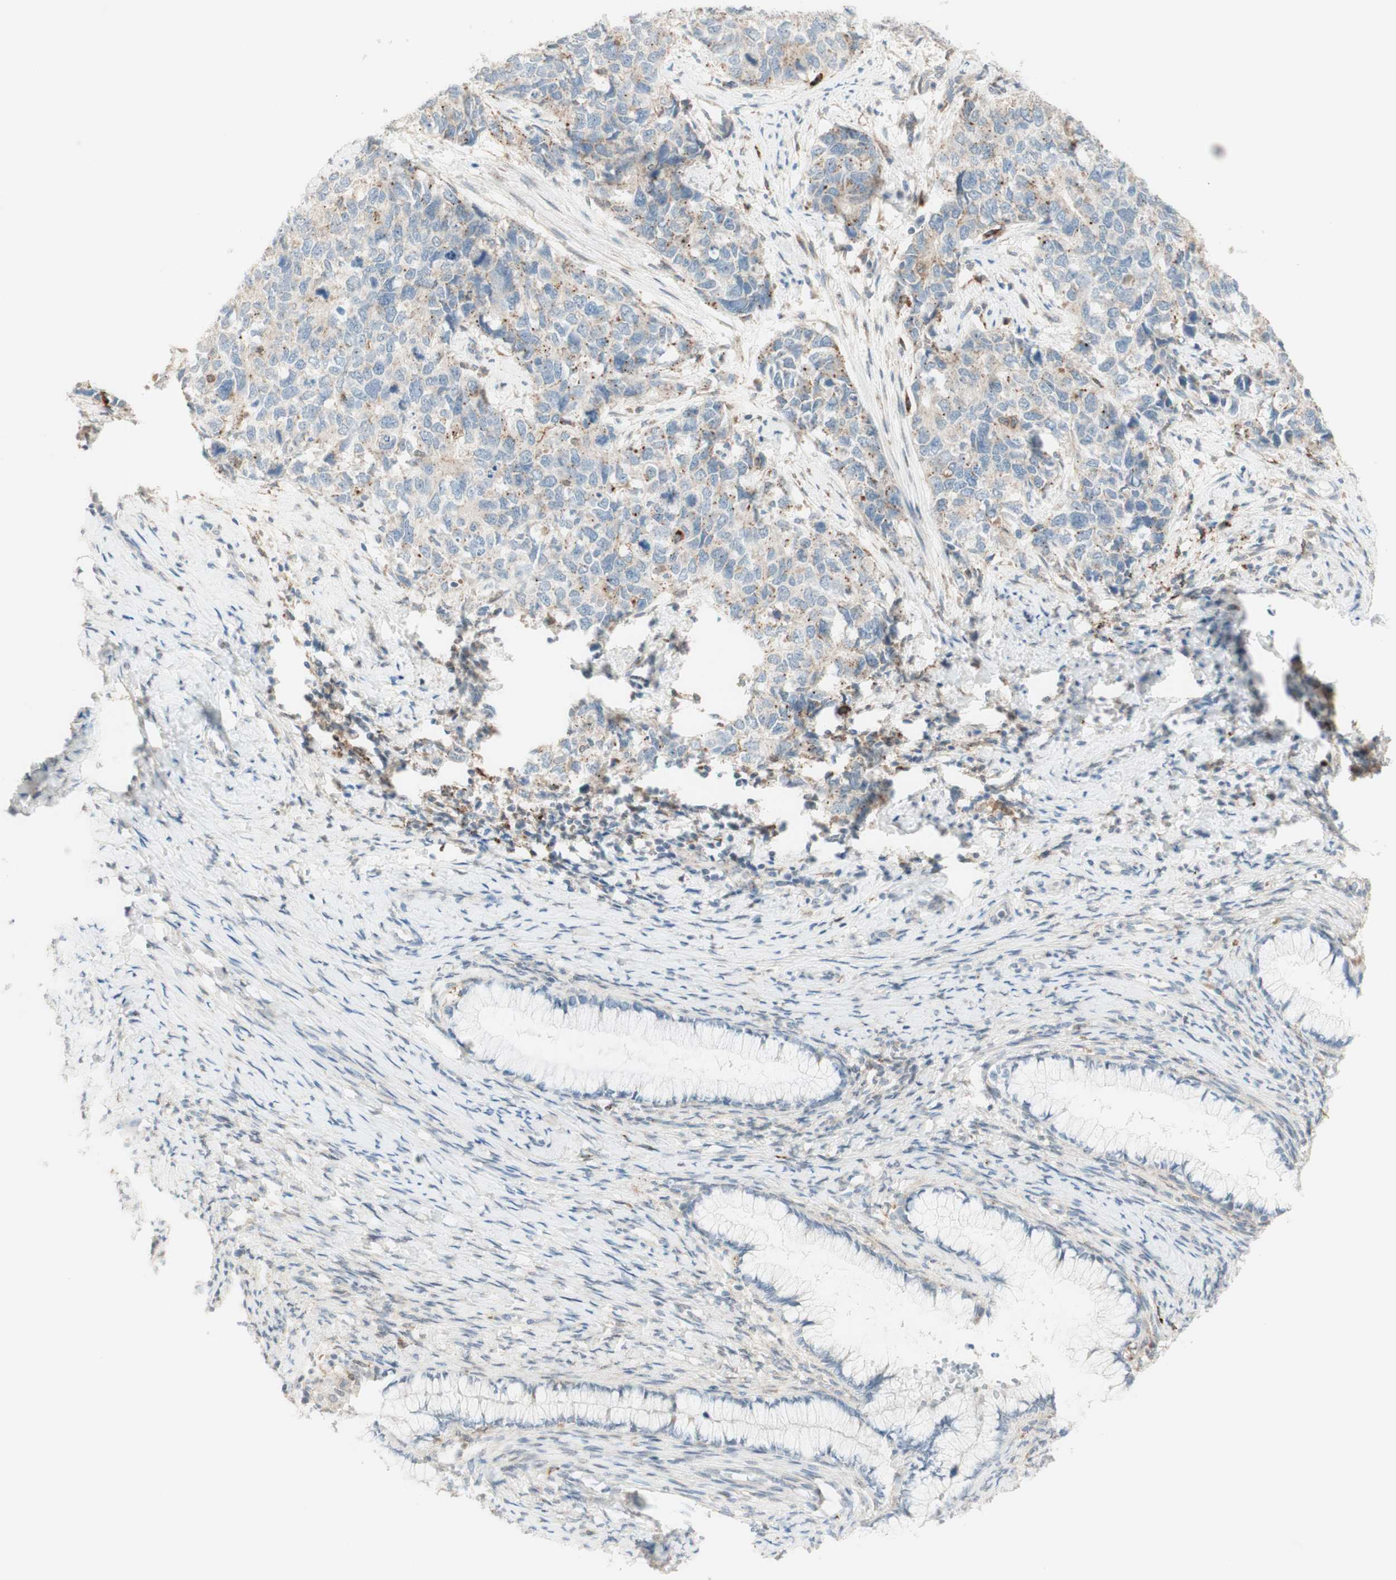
{"staining": {"intensity": "moderate", "quantity": "<25%", "location": "cytoplasmic/membranous"}, "tissue": "cervical cancer", "cell_type": "Tumor cells", "image_type": "cancer", "snomed": [{"axis": "morphology", "description": "Squamous cell carcinoma, NOS"}, {"axis": "topography", "description": "Cervix"}], "caption": "Tumor cells demonstrate moderate cytoplasmic/membranous staining in approximately <25% of cells in cervical squamous cell carcinoma.", "gene": "GAPT", "patient": {"sex": "female", "age": 63}}